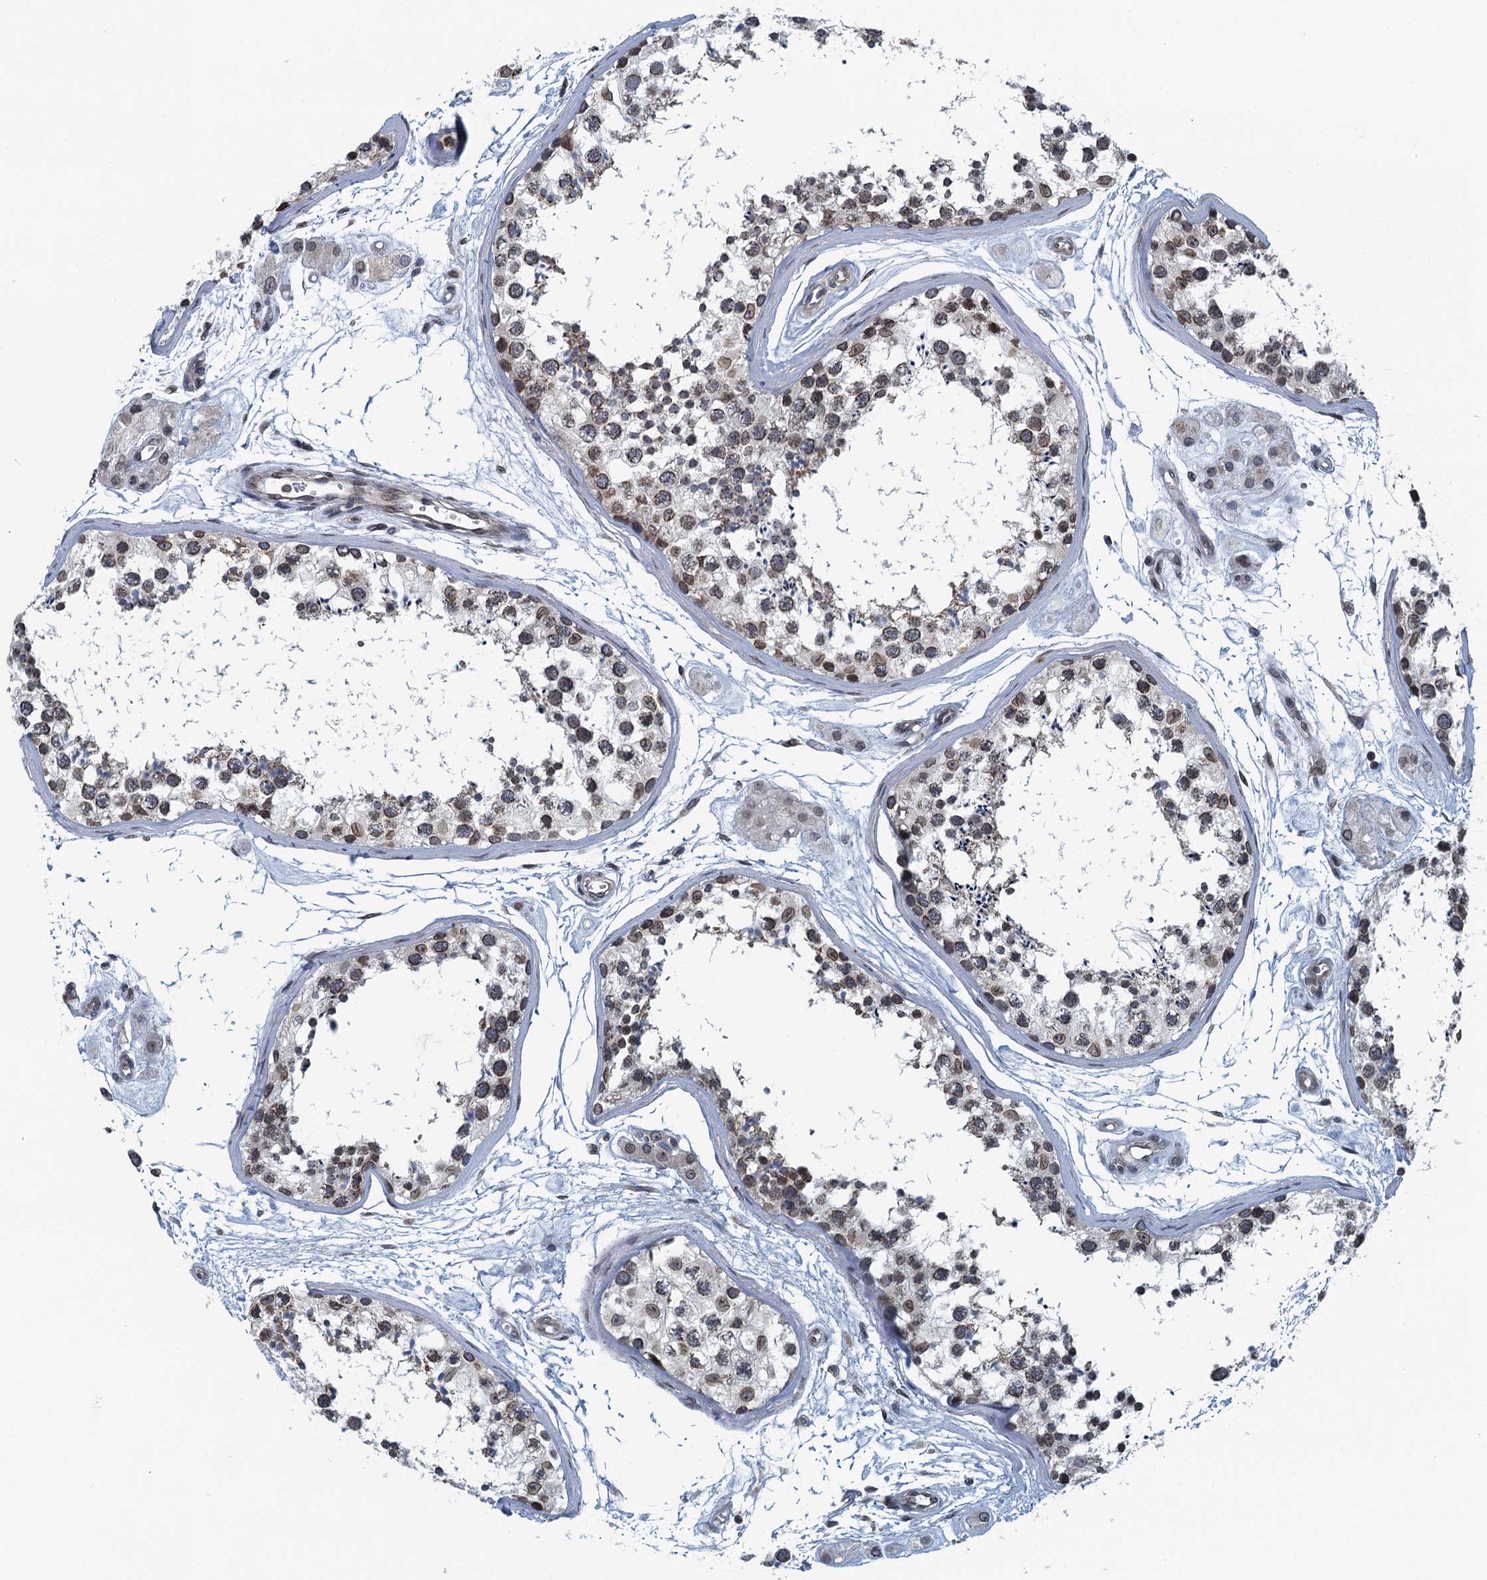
{"staining": {"intensity": "moderate", "quantity": "25%-75%", "location": "cytoplasmic/membranous,nuclear"}, "tissue": "testis", "cell_type": "Cells in seminiferous ducts", "image_type": "normal", "snomed": [{"axis": "morphology", "description": "Normal tissue, NOS"}, {"axis": "topography", "description": "Testis"}], "caption": "The immunohistochemical stain highlights moderate cytoplasmic/membranous,nuclear positivity in cells in seminiferous ducts of benign testis.", "gene": "CCDC34", "patient": {"sex": "male", "age": 56}}